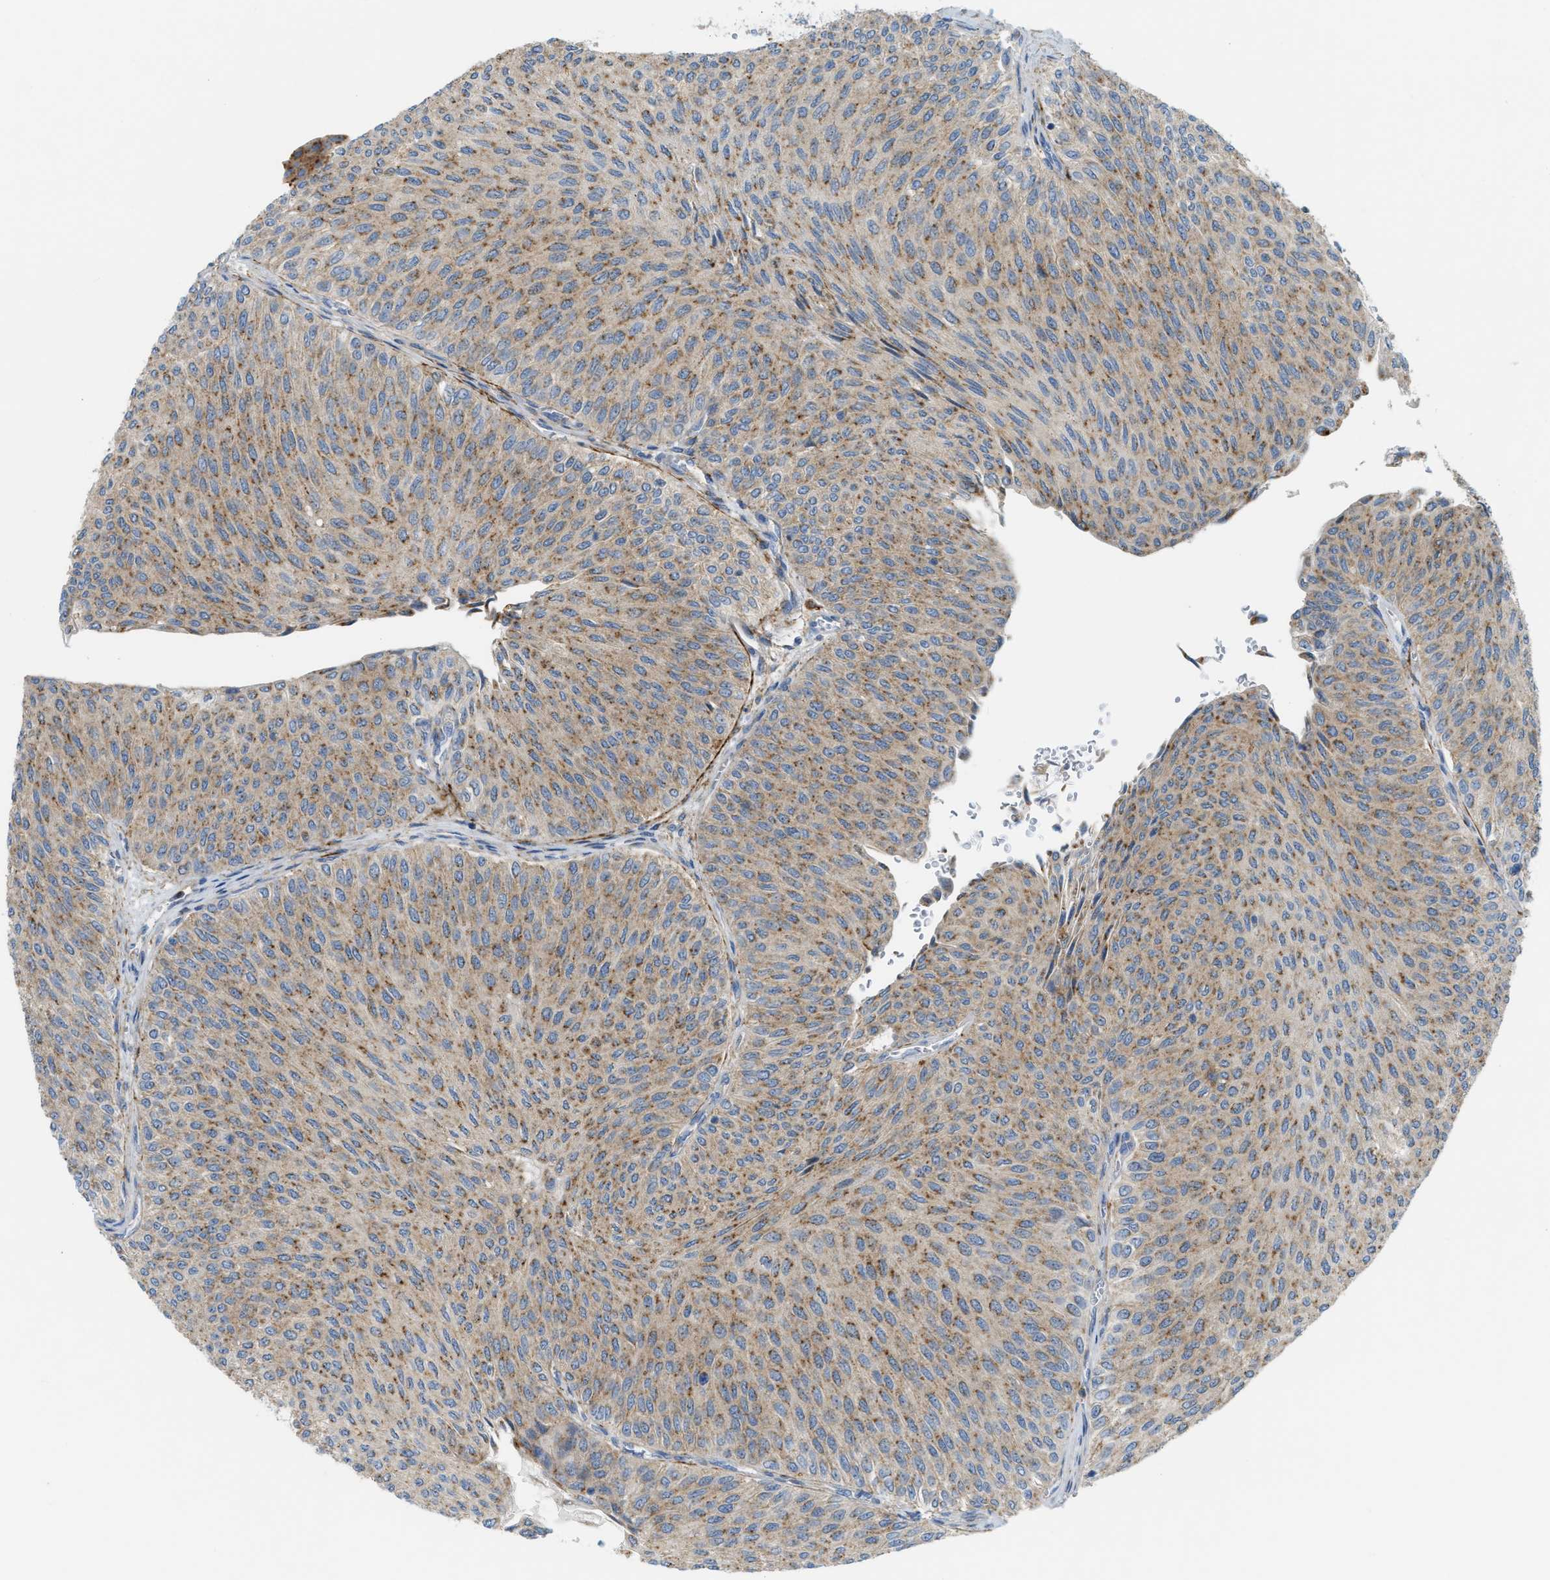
{"staining": {"intensity": "moderate", "quantity": ">75%", "location": "cytoplasmic/membranous"}, "tissue": "urothelial cancer", "cell_type": "Tumor cells", "image_type": "cancer", "snomed": [{"axis": "morphology", "description": "Urothelial carcinoma, Low grade"}, {"axis": "topography", "description": "Urinary bladder"}], "caption": "Immunohistochemical staining of human urothelial cancer demonstrates medium levels of moderate cytoplasmic/membranous protein positivity in approximately >75% of tumor cells.", "gene": "LMBRD1", "patient": {"sex": "male", "age": 78}}